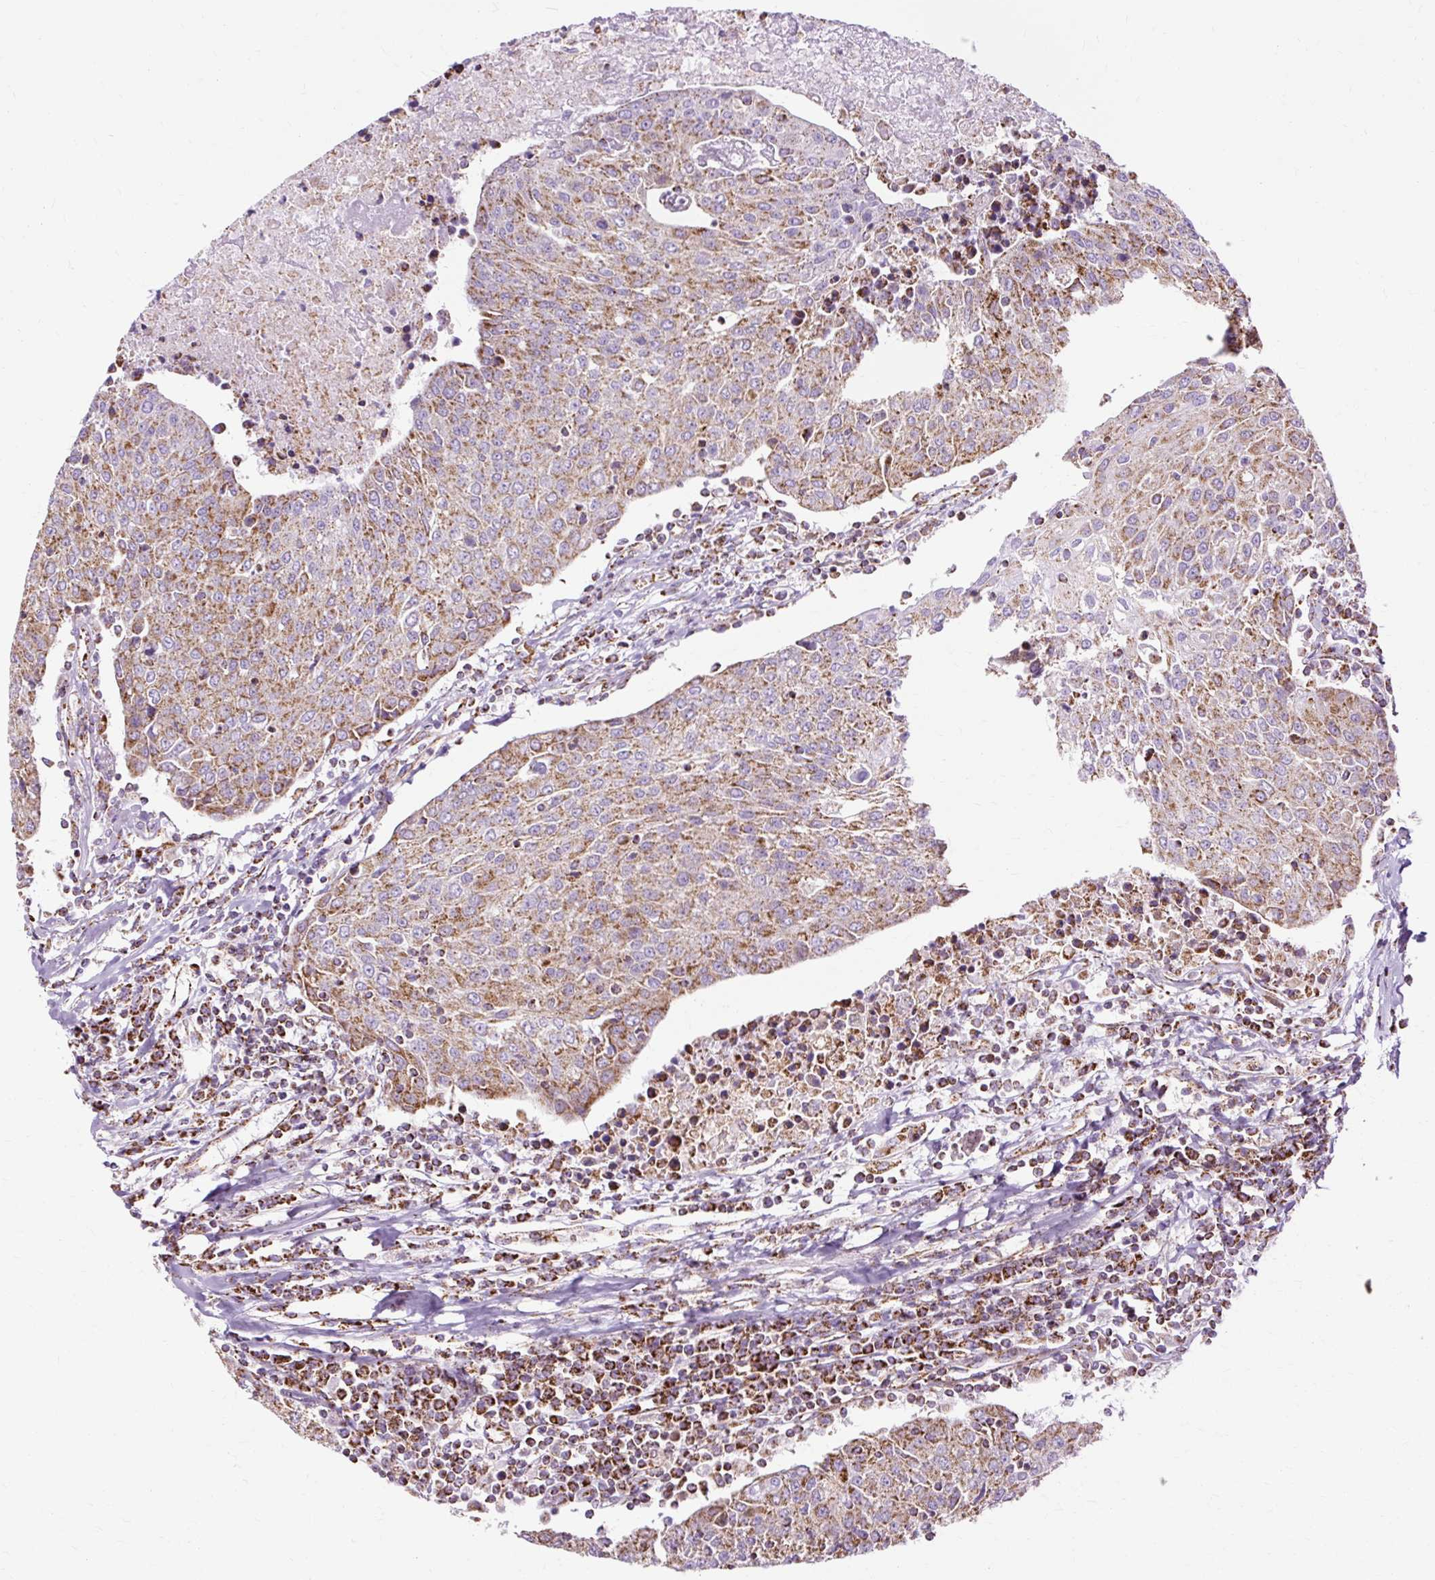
{"staining": {"intensity": "moderate", "quantity": ">75%", "location": "cytoplasmic/membranous"}, "tissue": "urothelial cancer", "cell_type": "Tumor cells", "image_type": "cancer", "snomed": [{"axis": "morphology", "description": "Urothelial carcinoma, High grade"}, {"axis": "topography", "description": "Urinary bladder"}], "caption": "Immunohistochemical staining of urothelial carcinoma (high-grade) shows medium levels of moderate cytoplasmic/membranous protein staining in approximately >75% of tumor cells.", "gene": "DLAT", "patient": {"sex": "female", "age": 85}}